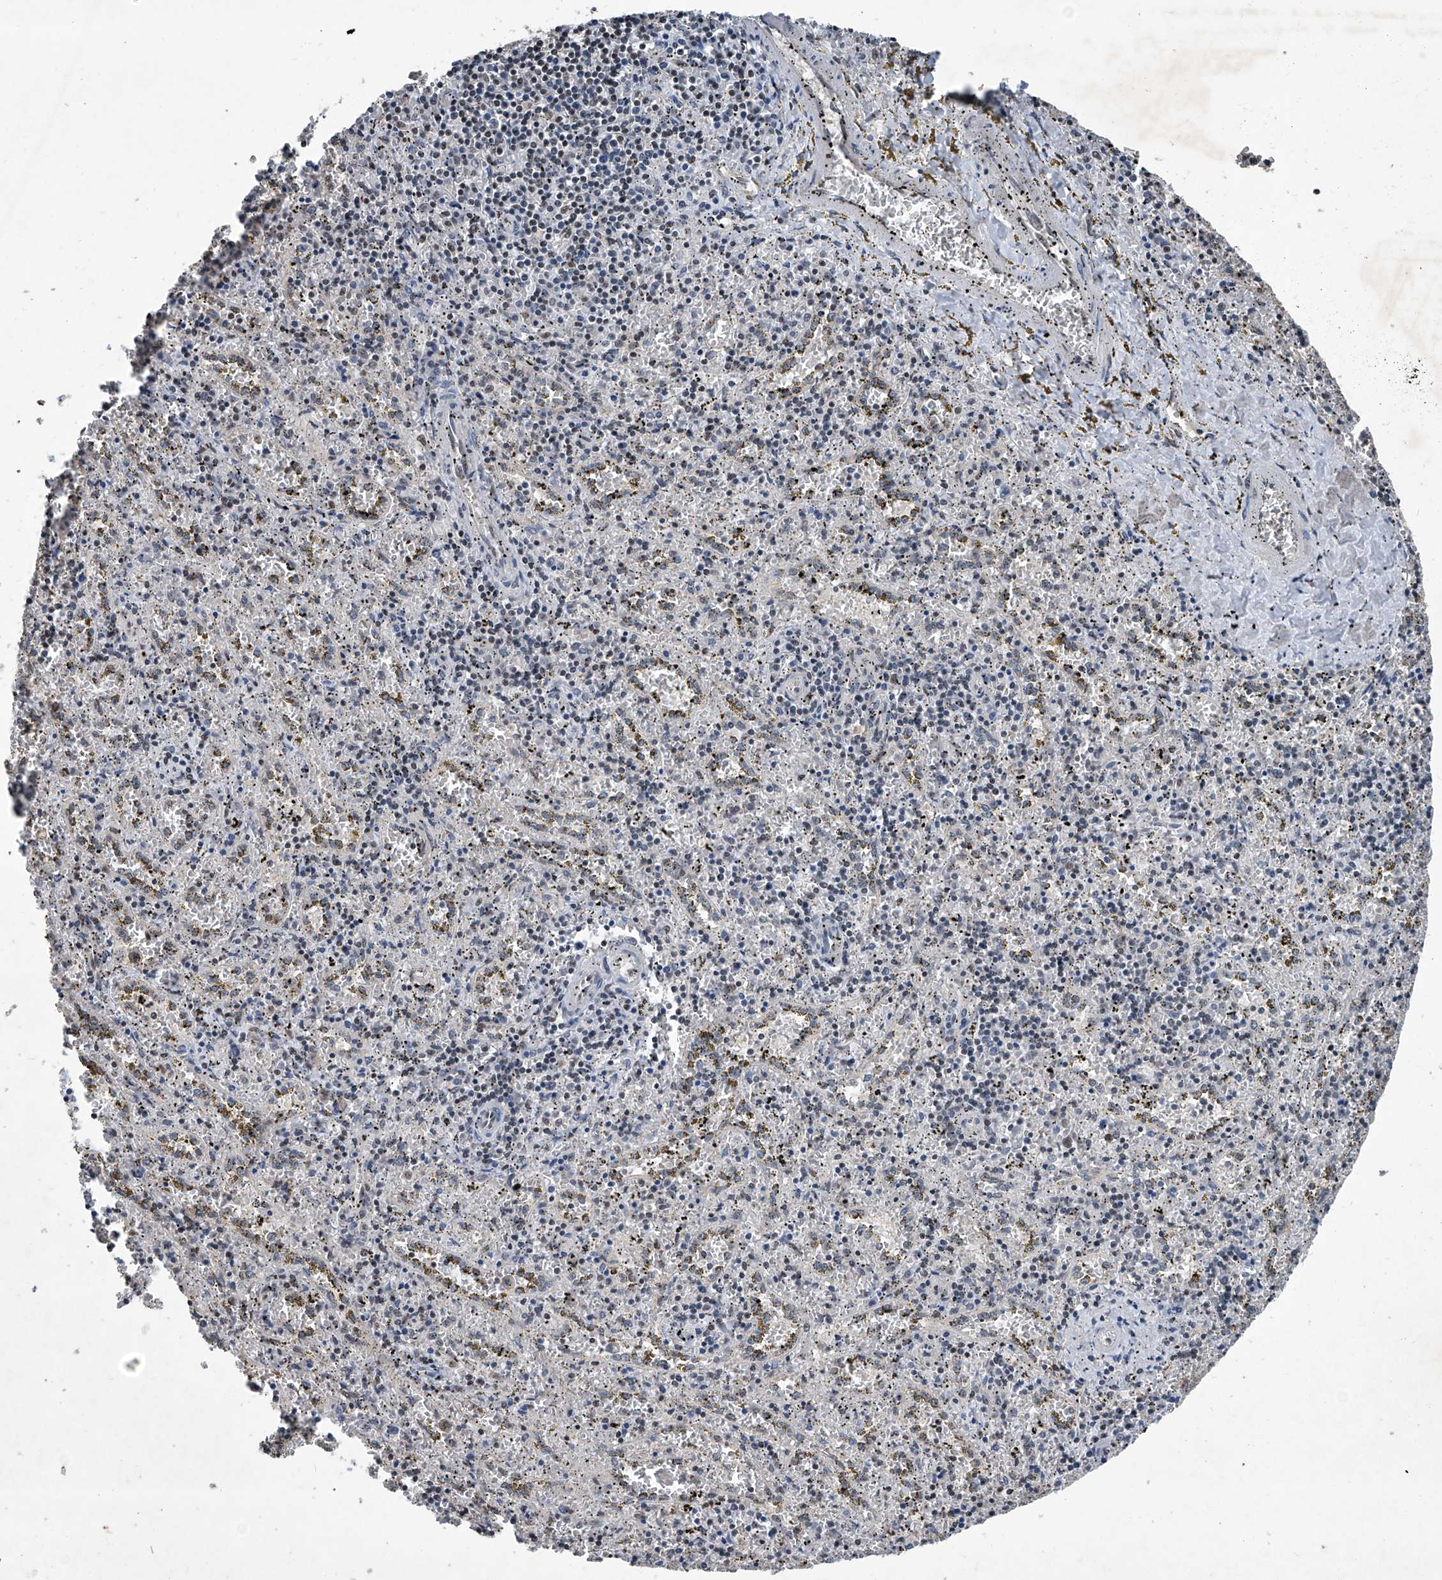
{"staining": {"intensity": "moderate", "quantity": "25%-75%", "location": "nuclear"}, "tissue": "spleen", "cell_type": "Cells in red pulp", "image_type": "normal", "snomed": [{"axis": "morphology", "description": "Normal tissue, NOS"}, {"axis": "topography", "description": "Spleen"}], "caption": "Spleen stained with DAB immunohistochemistry demonstrates medium levels of moderate nuclear positivity in approximately 25%-75% of cells in red pulp. Using DAB (3,3'-diaminobenzidine) (brown) and hematoxylin (blue) stains, captured at high magnification using brightfield microscopy.", "gene": "DDX39B", "patient": {"sex": "male", "age": 11}}